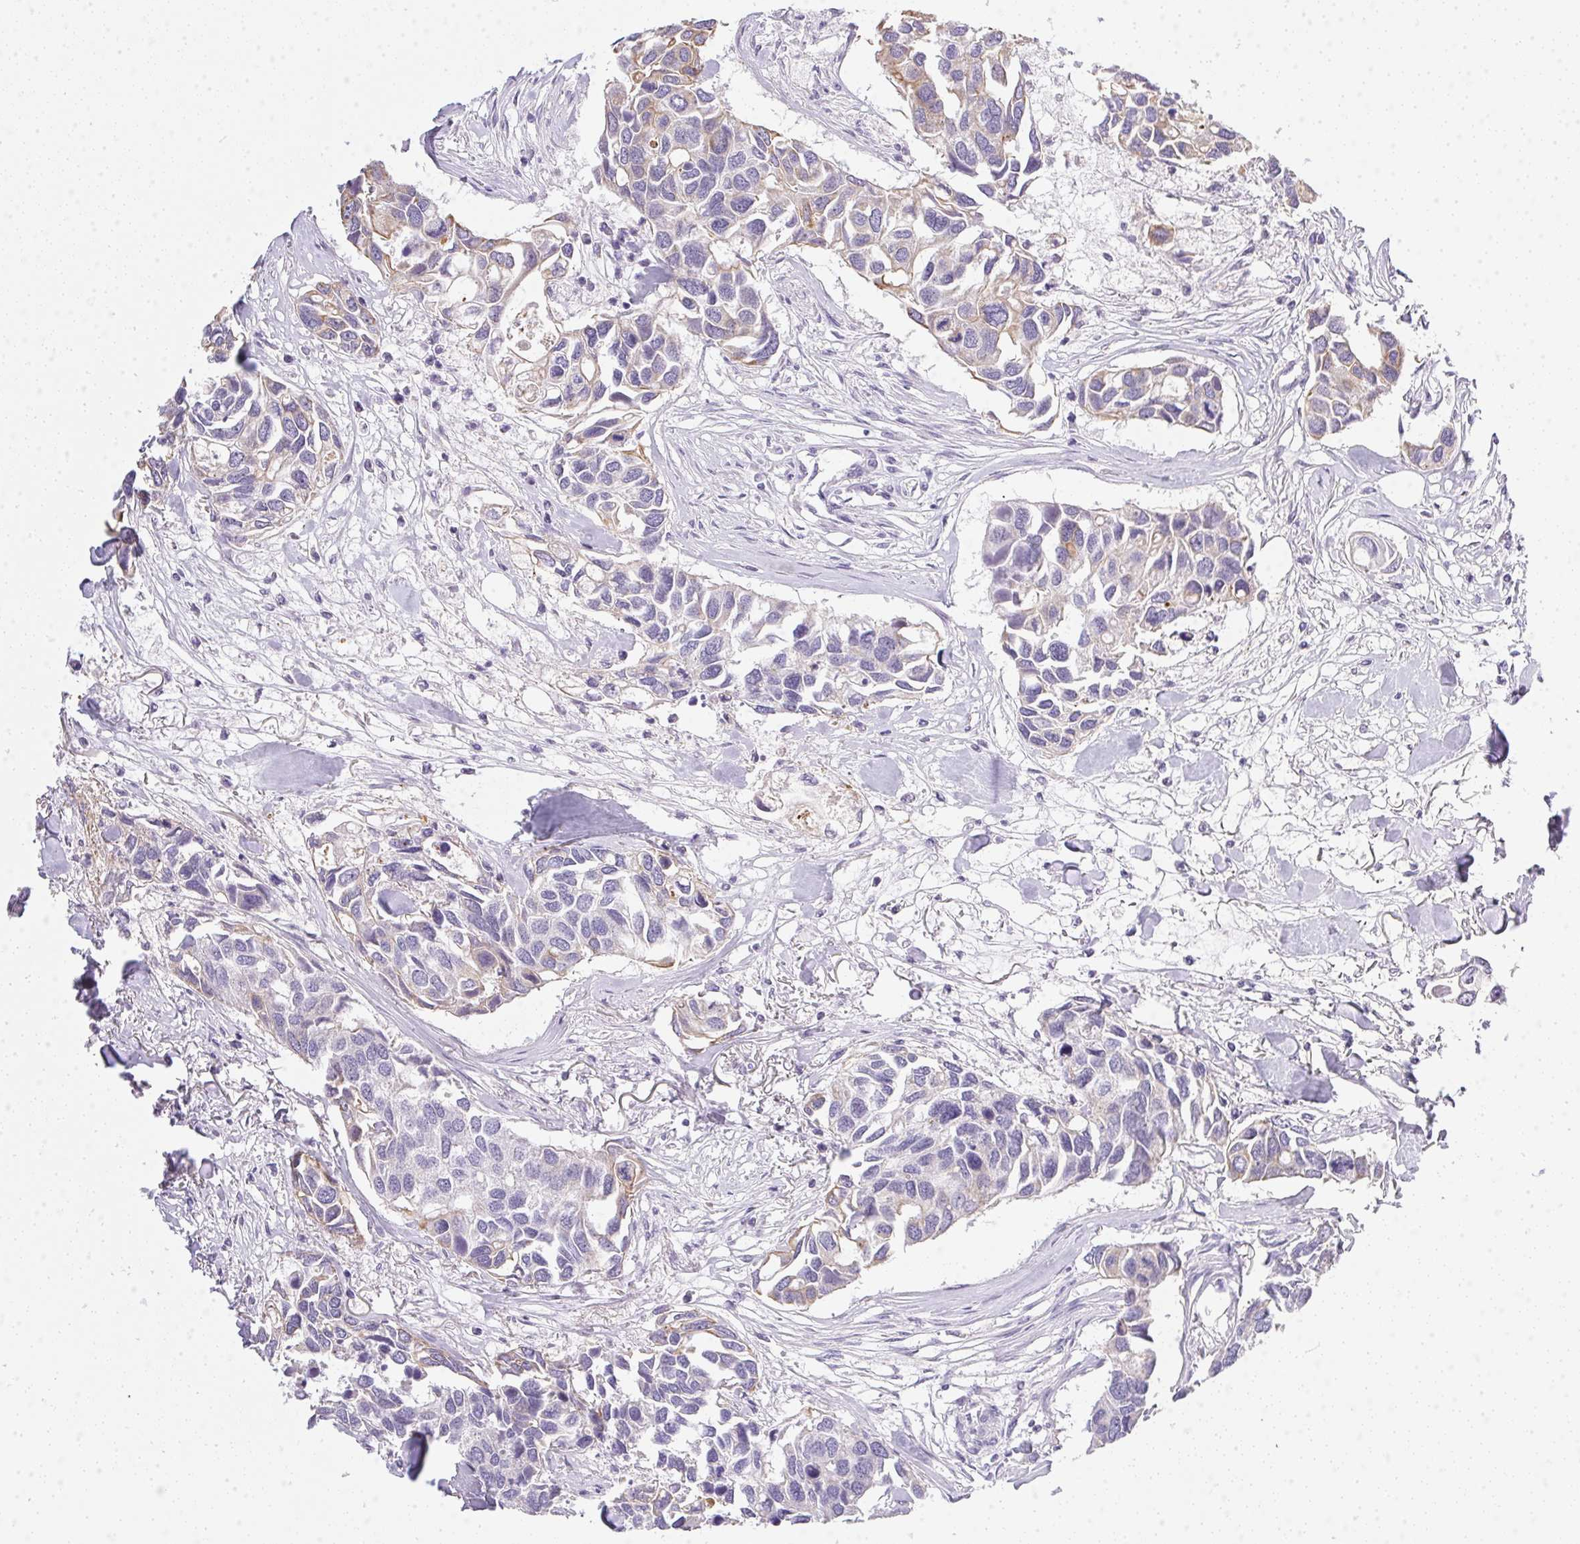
{"staining": {"intensity": "weak", "quantity": "<25%", "location": "cytoplasmic/membranous"}, "tissue": "breast cancer", "cell_type": "Tumor cells", "image_type": "cancer", "snomed": [{"axis": "morphology", "description": "Duct carcinoma"}, {"axis": "topography", "description": "Breast"}], "caption": "The histopathology image displays no staining of tumor cells in breast infiltrating ductal carcinoma.", "gene": "SLC17A7", "patient": {"sex": "female", "age": 83}}